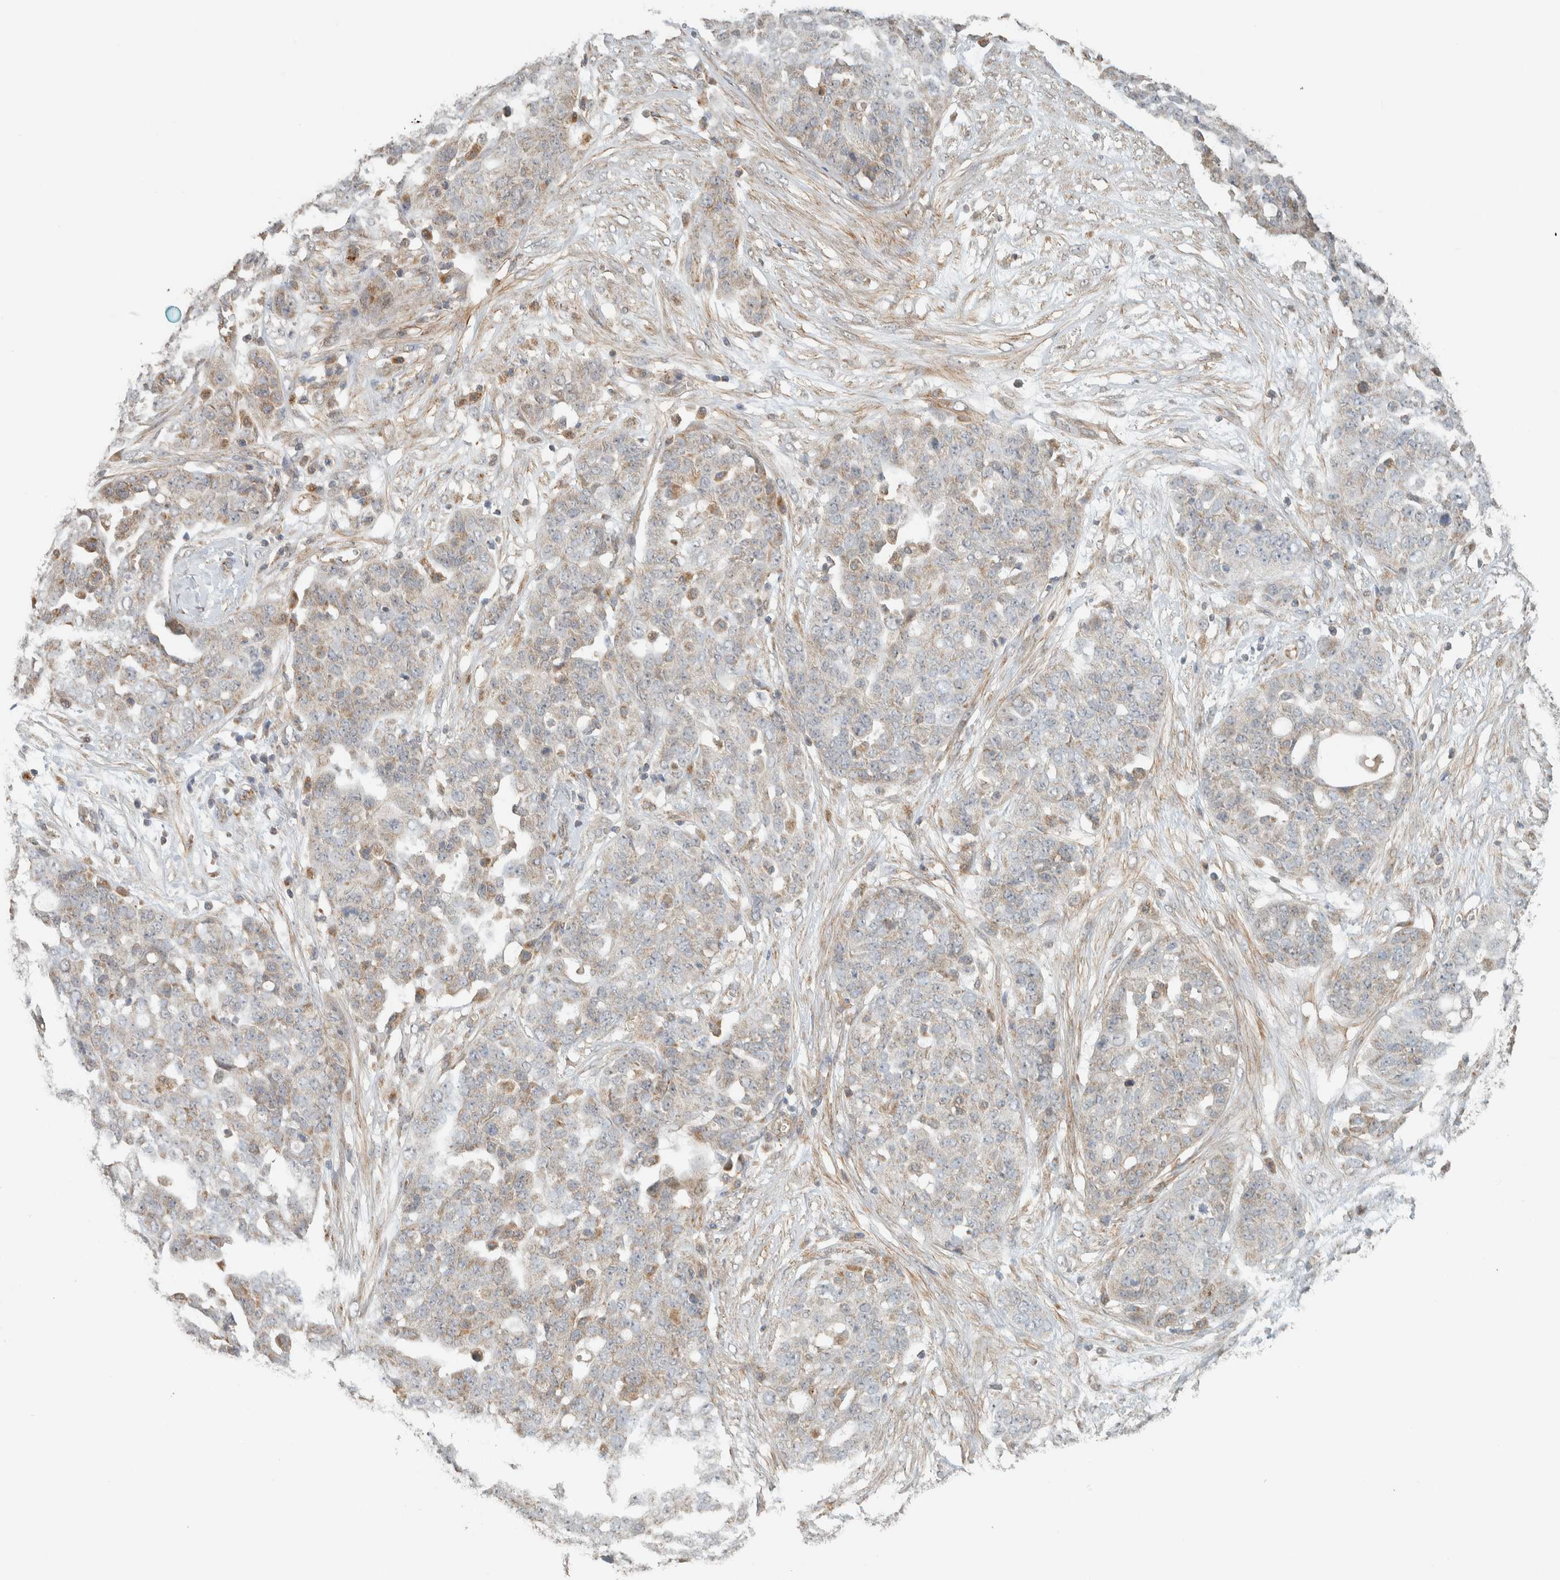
{"staining": {"intensity": "weak", "quantity": "<25%", "location": "cytoplasmic/membranous"}, "tissue": "ovarian cancer", "cell_type": "Tumor cells", "image_type": "cancer", "snomed": [{"axis": "morphology", "description": "Cystadenocarcinoma, serous, NOS"}, {"axis": "topography", "description": "Soft tissue"}, {"axis": "topography", "description": "Ovary"}], "caption": "IHC of serous cystadenocarcinoma (ovarian) displays no positivity in tumor cells. (DAB (3,3'-diaminobenzidine) IHC, high magnification).", "gene": "PDE7B", "patient": {"sex": "female", "age": 57}}